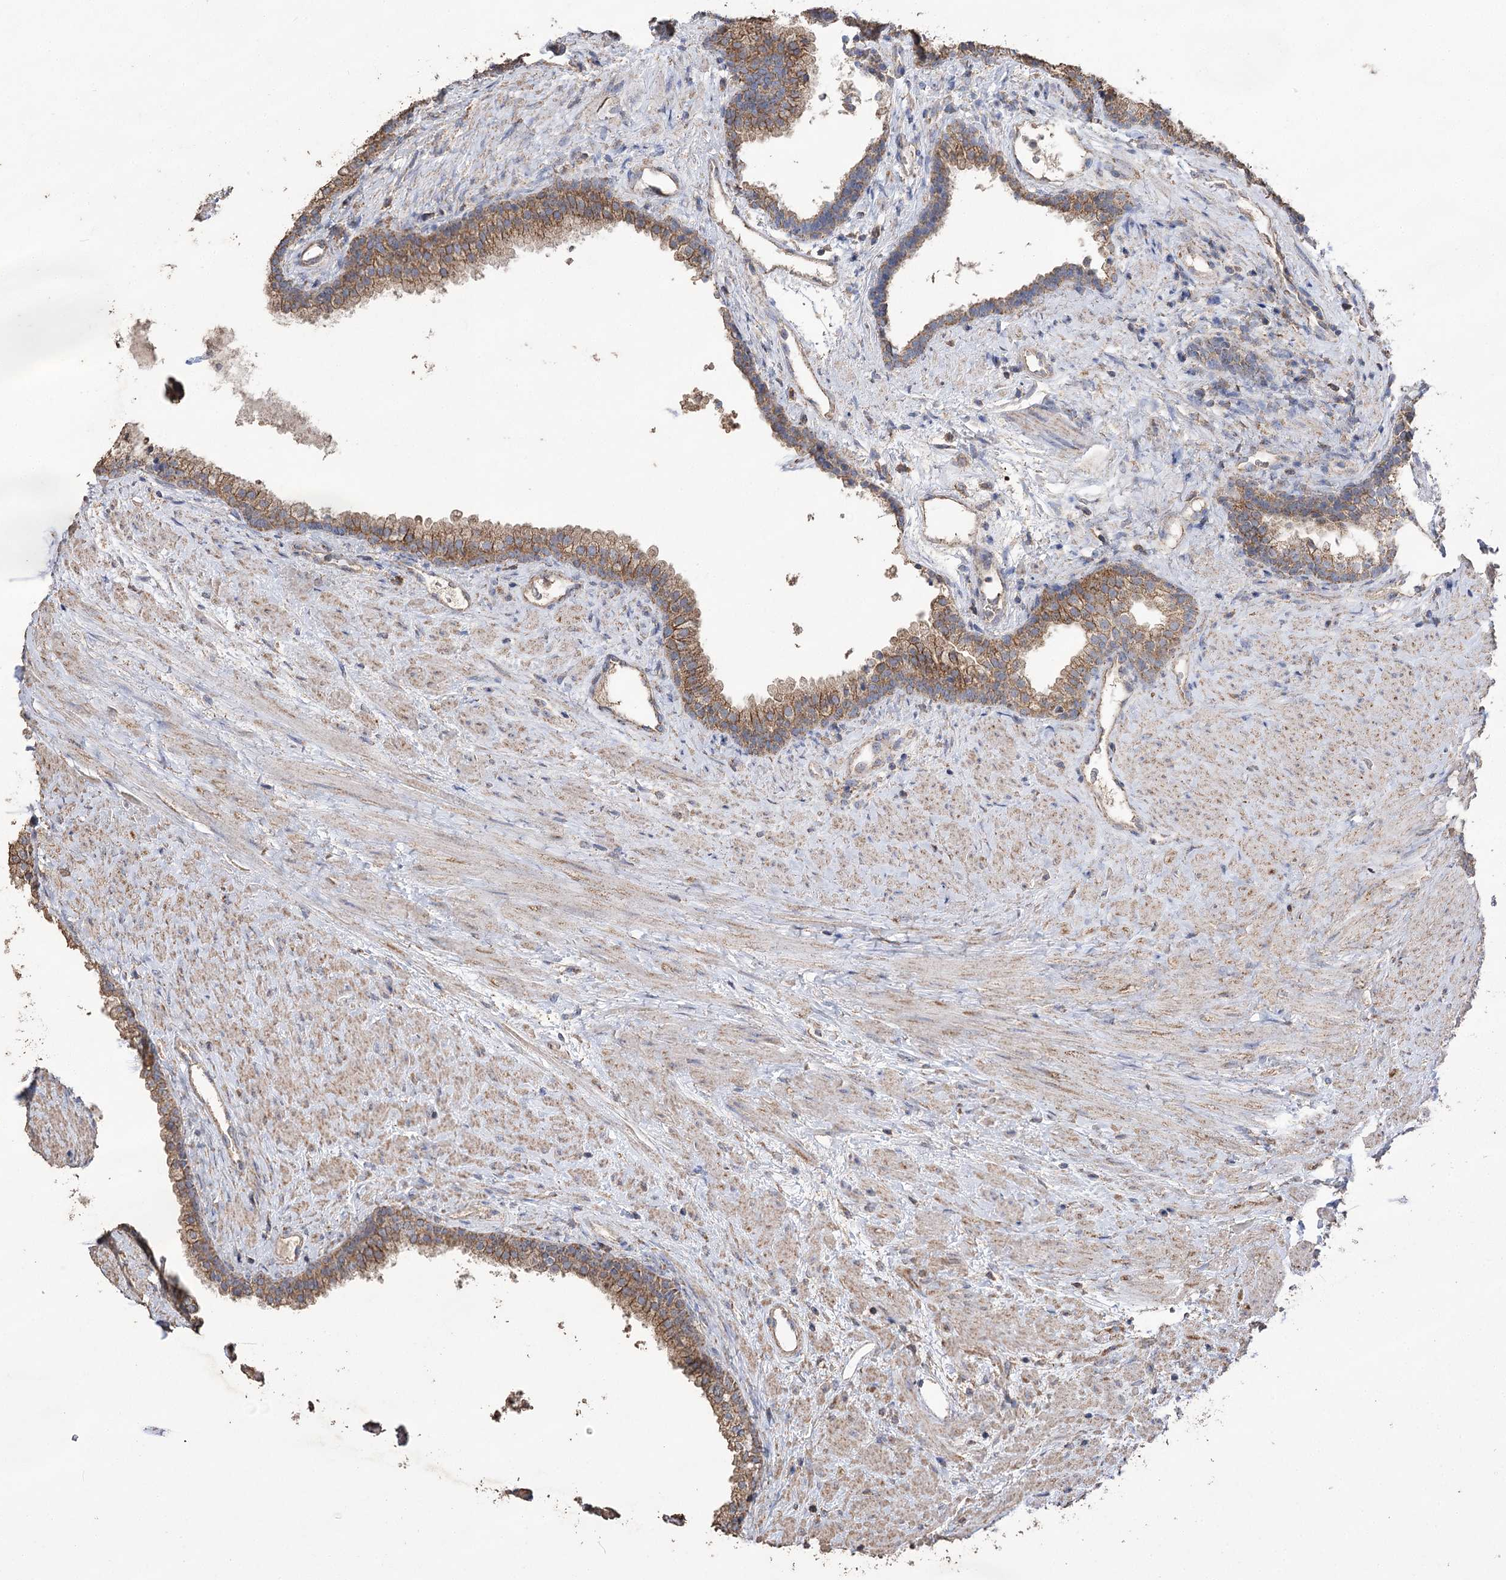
{"staining": {"intensity": "moderate", "quantity": "25%-75%", "location": "cytoplasmic/membranous"}, "tissue": "prostate", "cell_type": "Glandular cells", "image_type": "normal", "snomed": [{"axis": "morphology", "description": "Normal tissue, NOS"}, {"axis": "topography", "description": "Prostate"}], "caption": "High-magnification brightfield microscopy of benign prostate stained with DAB (brown) and counterstained with hematoxylin (blue). glandular cells exhibit moderate cytoplasmic/membranous expression is present in approximately25%-75% of cells.", "gene": "IREB2", "patient": {"sex": "male", "age": 76}}